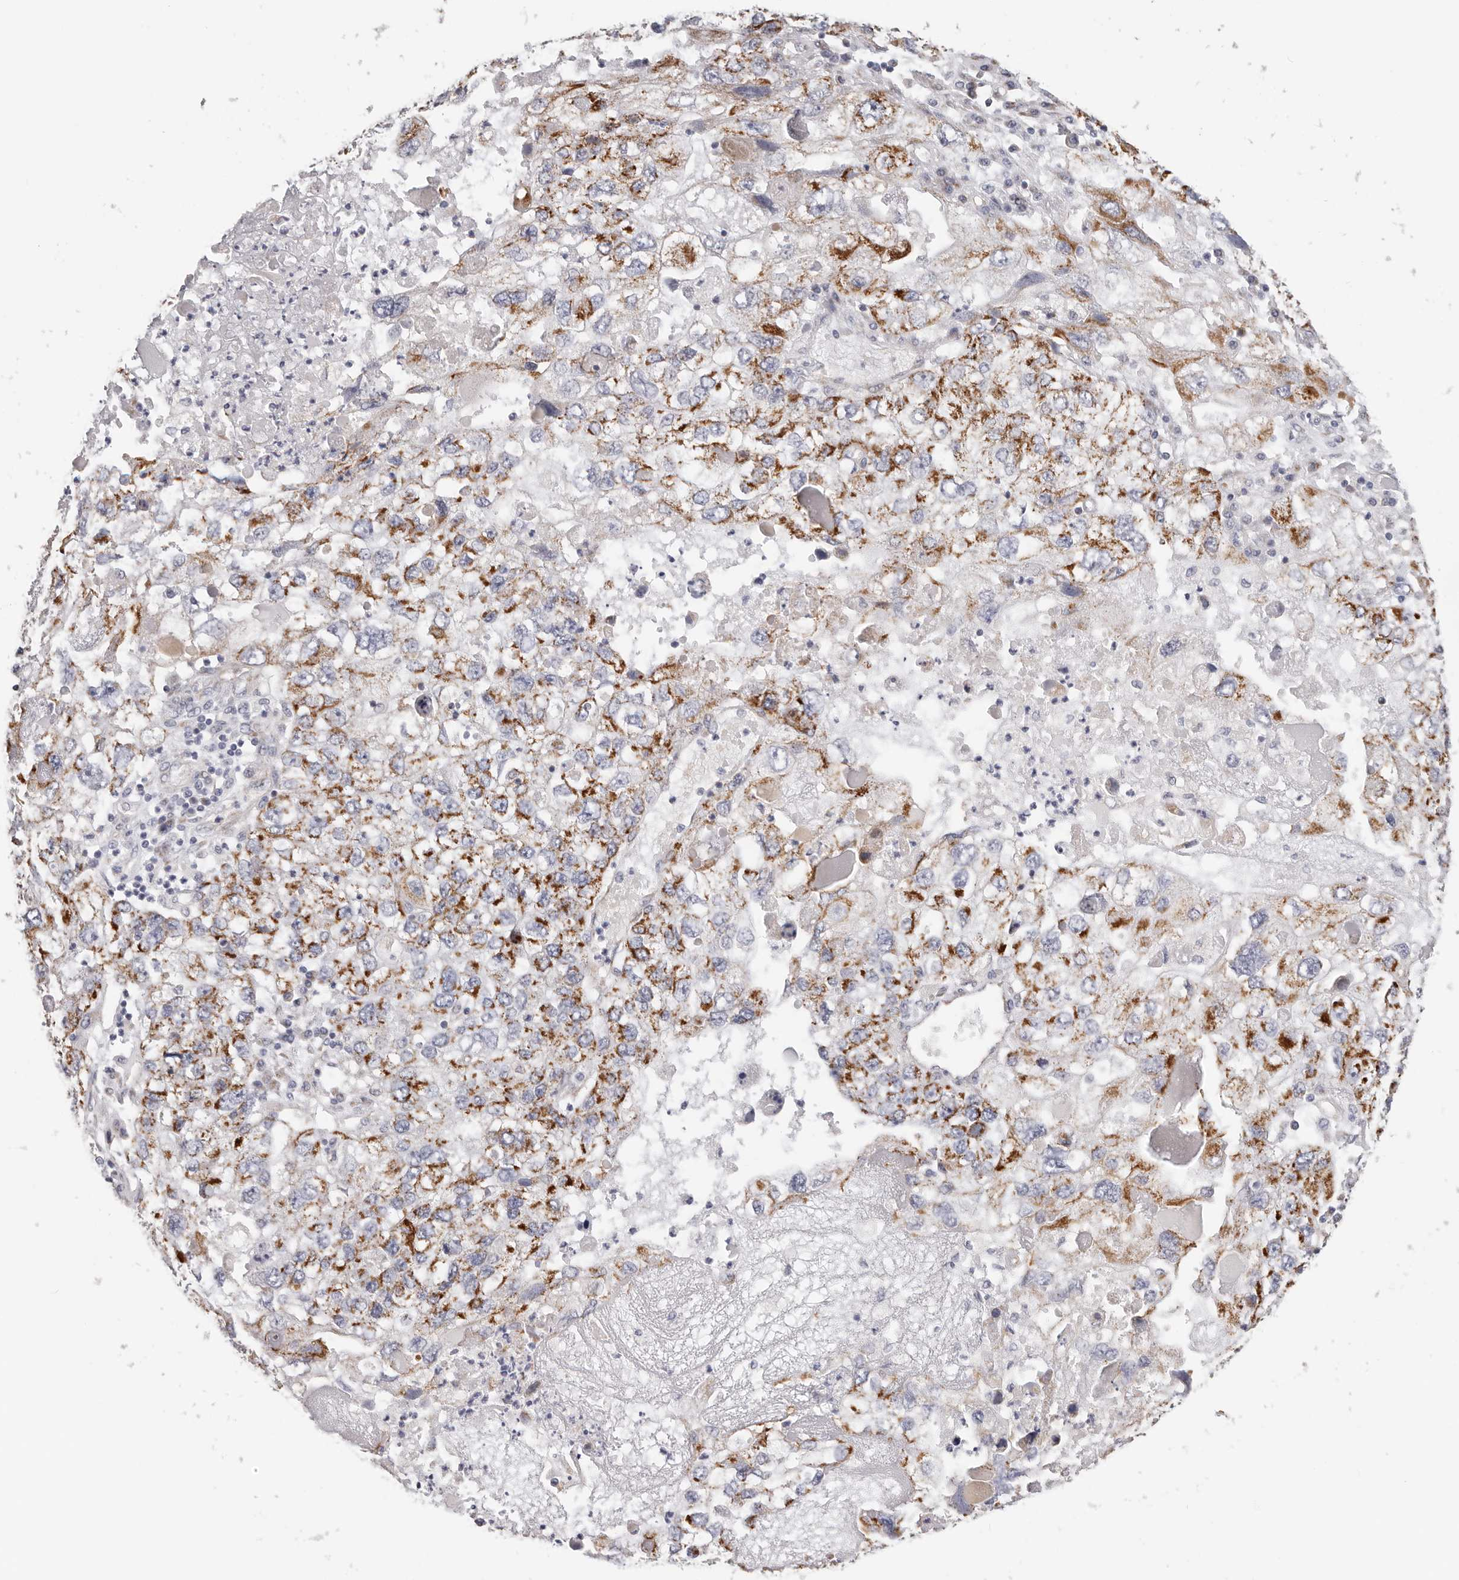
{"staining": {"intensity": "strong", "quantity": "25%-75%", "location": "cytoplasmic/membranous"}, "tissue": "endometrial cancer", "cell_type": "Tumor cells", "image_type": "cancer", "snomed": [{"axis": "morphology", "description": "Adenocarcinoma, NOS"}, {"axis": "topography", "description": "Endometrium"}], "caption": "This is a photomicrograph of IHC staining of adenocarcinoma (endometrial), which shows strong staining in the cytoplasmic/membranous of tumor cells.", "gene": "AFDN", "patient": {"sex": "female", "age": 49}}